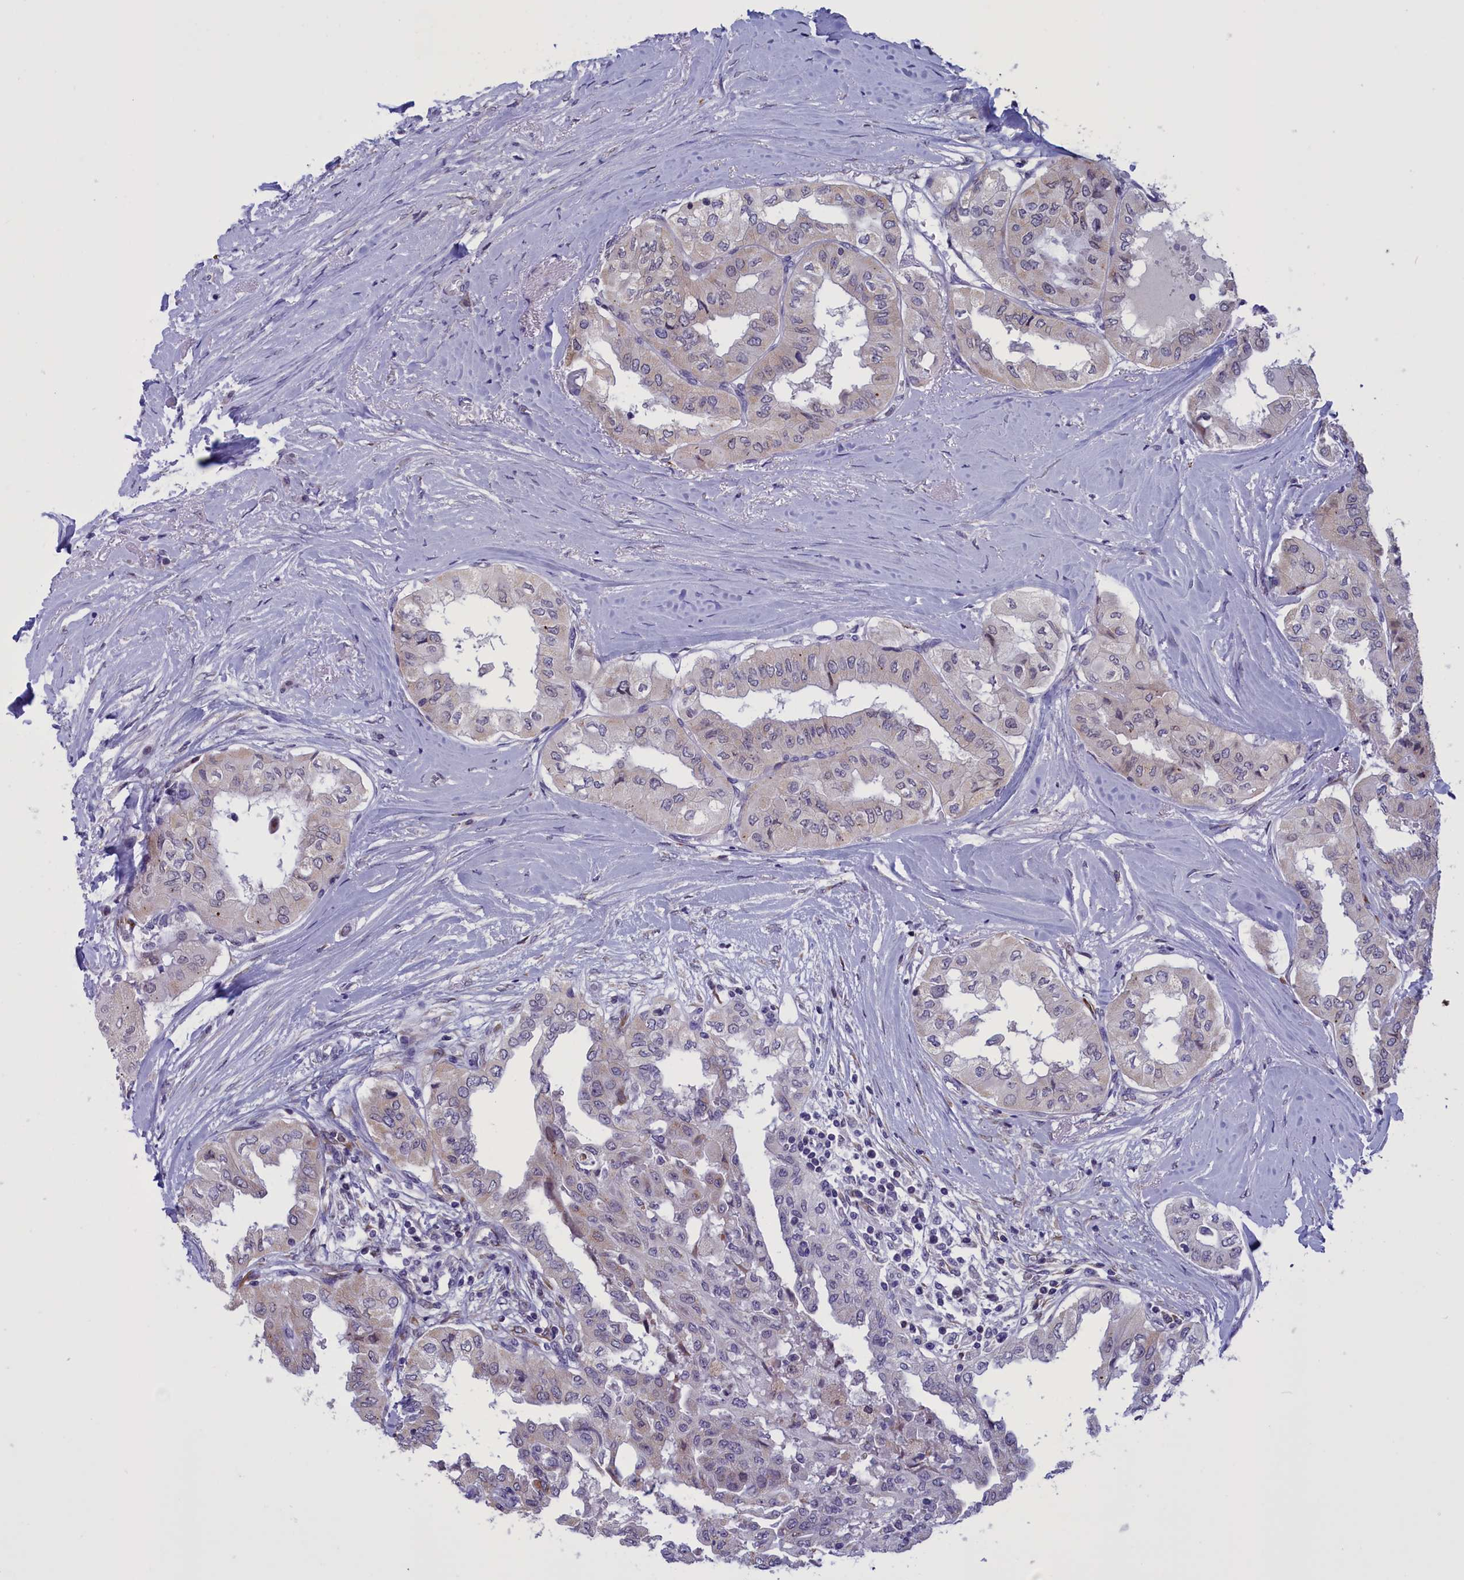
{"staining": {"intensity": "weak", "quantity": "<25%", "location": "cytoplasmic/membranous"}, "tissue": "thyroid cancer", "cell_type": "Tumor cells", "image_type": "cancer", "snomed": [{"axis": "morphology", "description": "Papillary adenocarcinoma, NOS"}, {"axis": "topography", "description": "Thyroid gland"}], "caption": "Tumor cells show no significant protein positivity in papillary adenocarcinoma (thyroid).", "gene": "PARS2", "patient": {"sex": "female", "age": 59}}